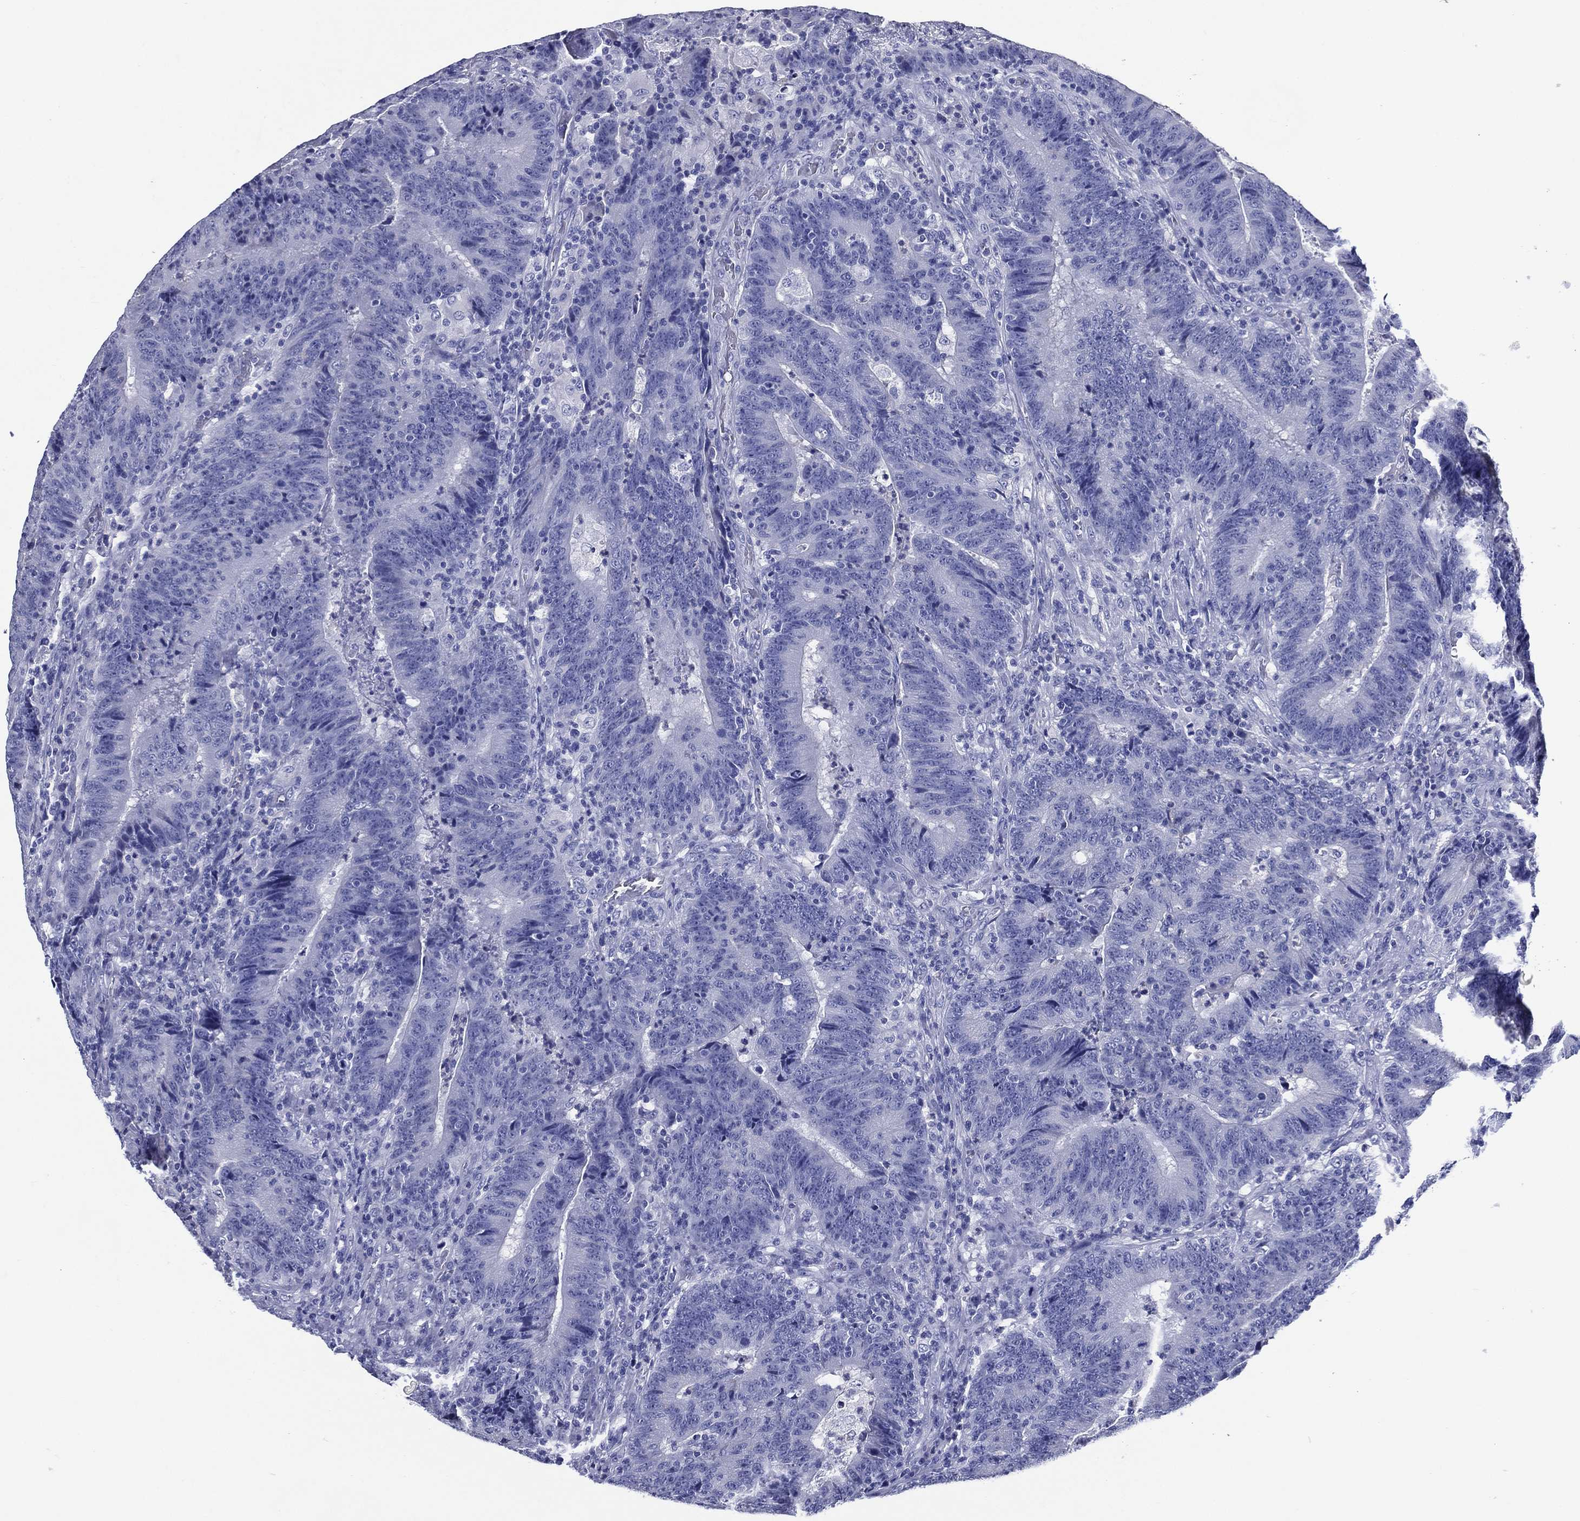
{"staining": {"intensity": "negative", "quantity": "none", "location": "none"}, "tissue": "colorectal cancer", "cell_type": "Tumor cells", "image_type": "cancer", "snomed": [{"axis": "morphology", "description": "Adenocarcinoma, NOS"}, {"axis": "topography", "description": "Colon"}], "caption": "A high-resolution image shows immunohistochemistry (IHC) staining of colorectal cancer, which exhibits no significant positivity in tumor cells. The staining is performed using DAB (3,3'-diaminobenzidine) brown chromogen with nuclei counter-stained in using hematoxylin.", "gene": "ACE2", "patient": {"sex": "female", "age": 75}}